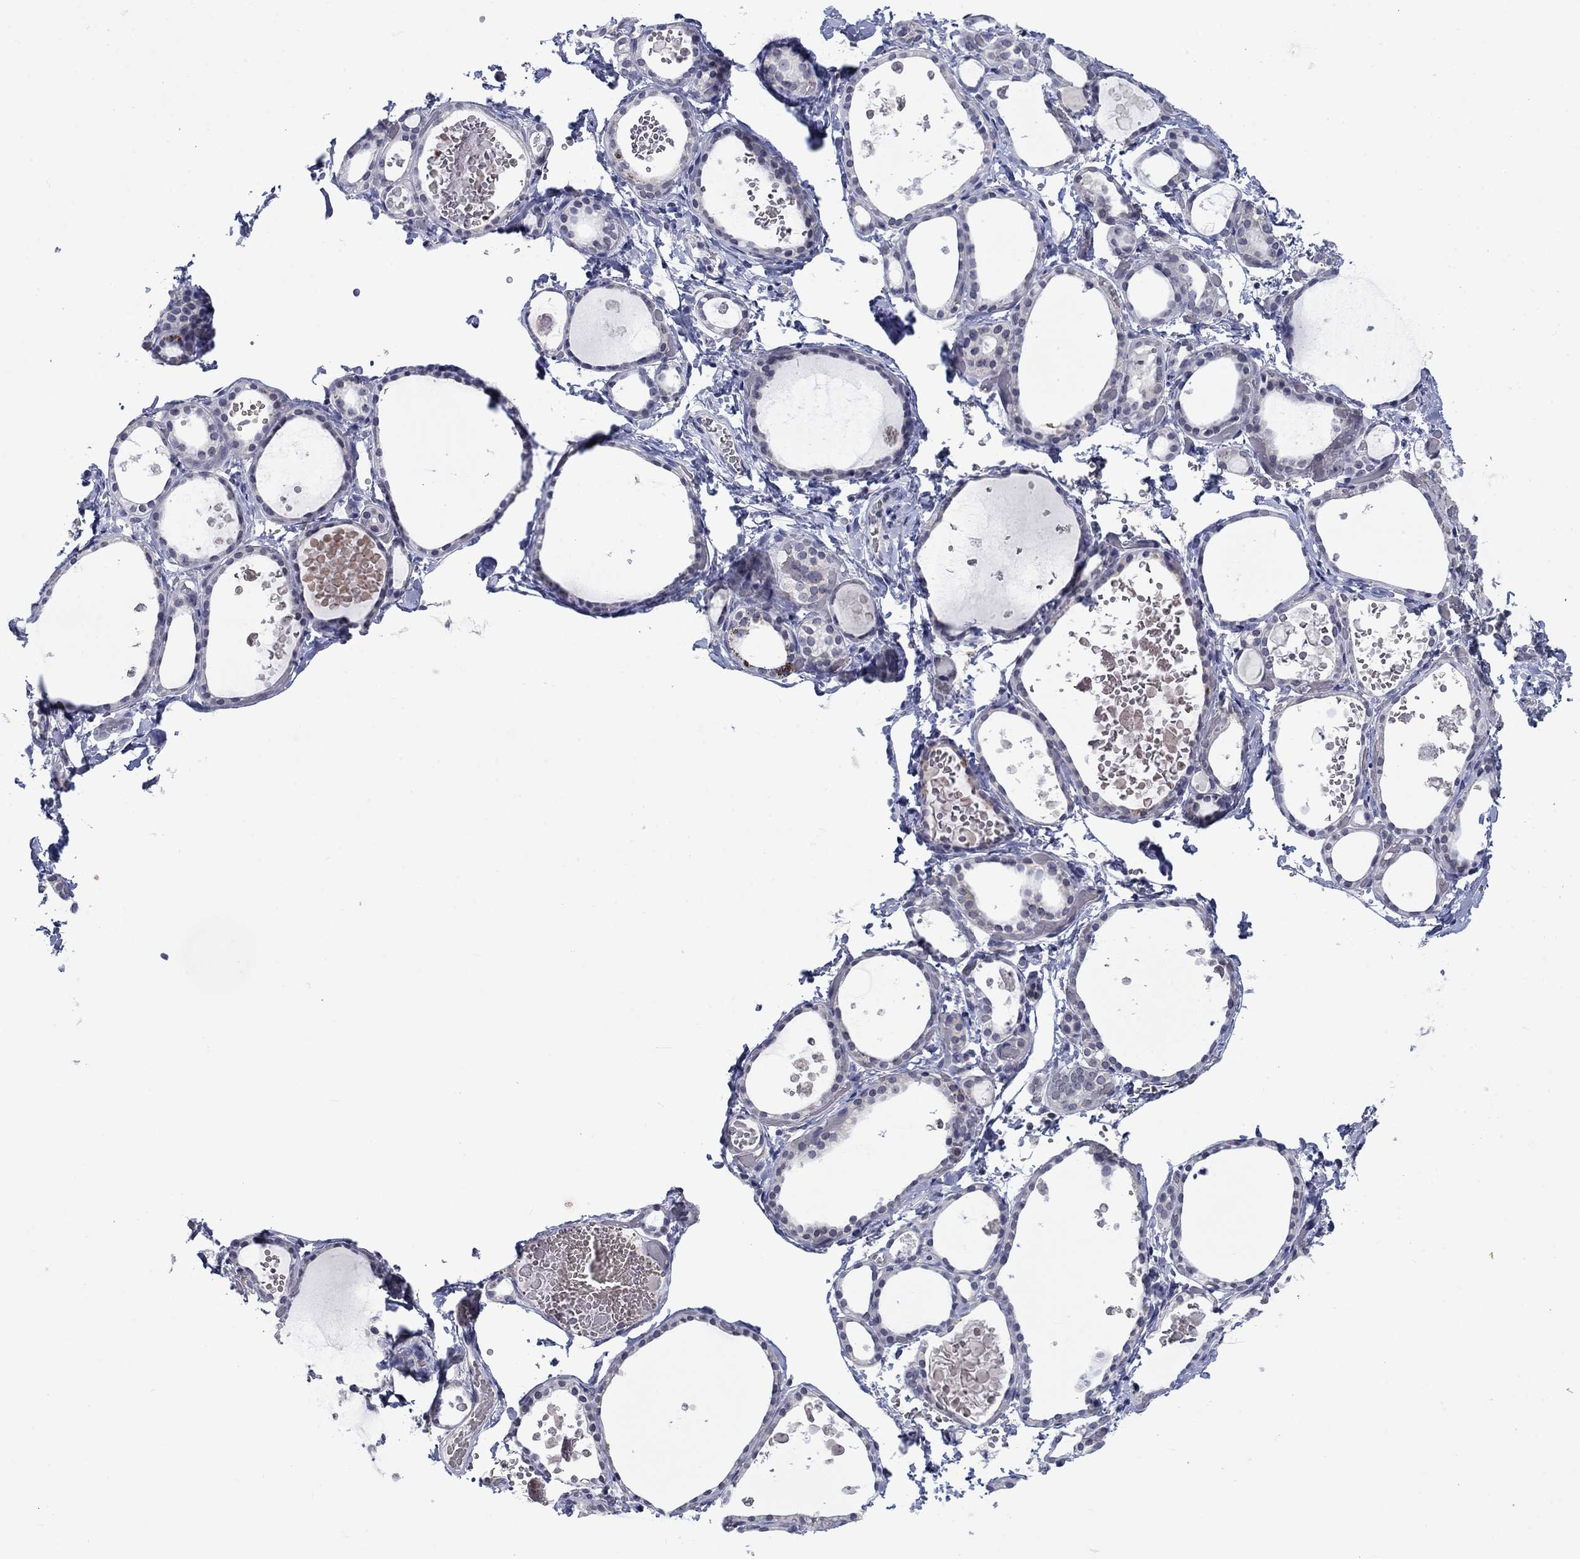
{"staining": {"intensity": "negative", "quantity": "none", "location": "none"}, "tissue": "thyroid gland", "cell_type": "Glandular cells", "image_type": "normal", "snomed": [{"axis": "morphology", "description": "Normal tissue, NOS"}, {"axis": "topography", "description": "Thyroid gland"}], "caption": "IHC of unremarkable thyroid gland reveals no expression in glandular cells. Nuclei are stained in blue.", "gene": "NSMF", "patient": {"sex": "female", "age": 56}}